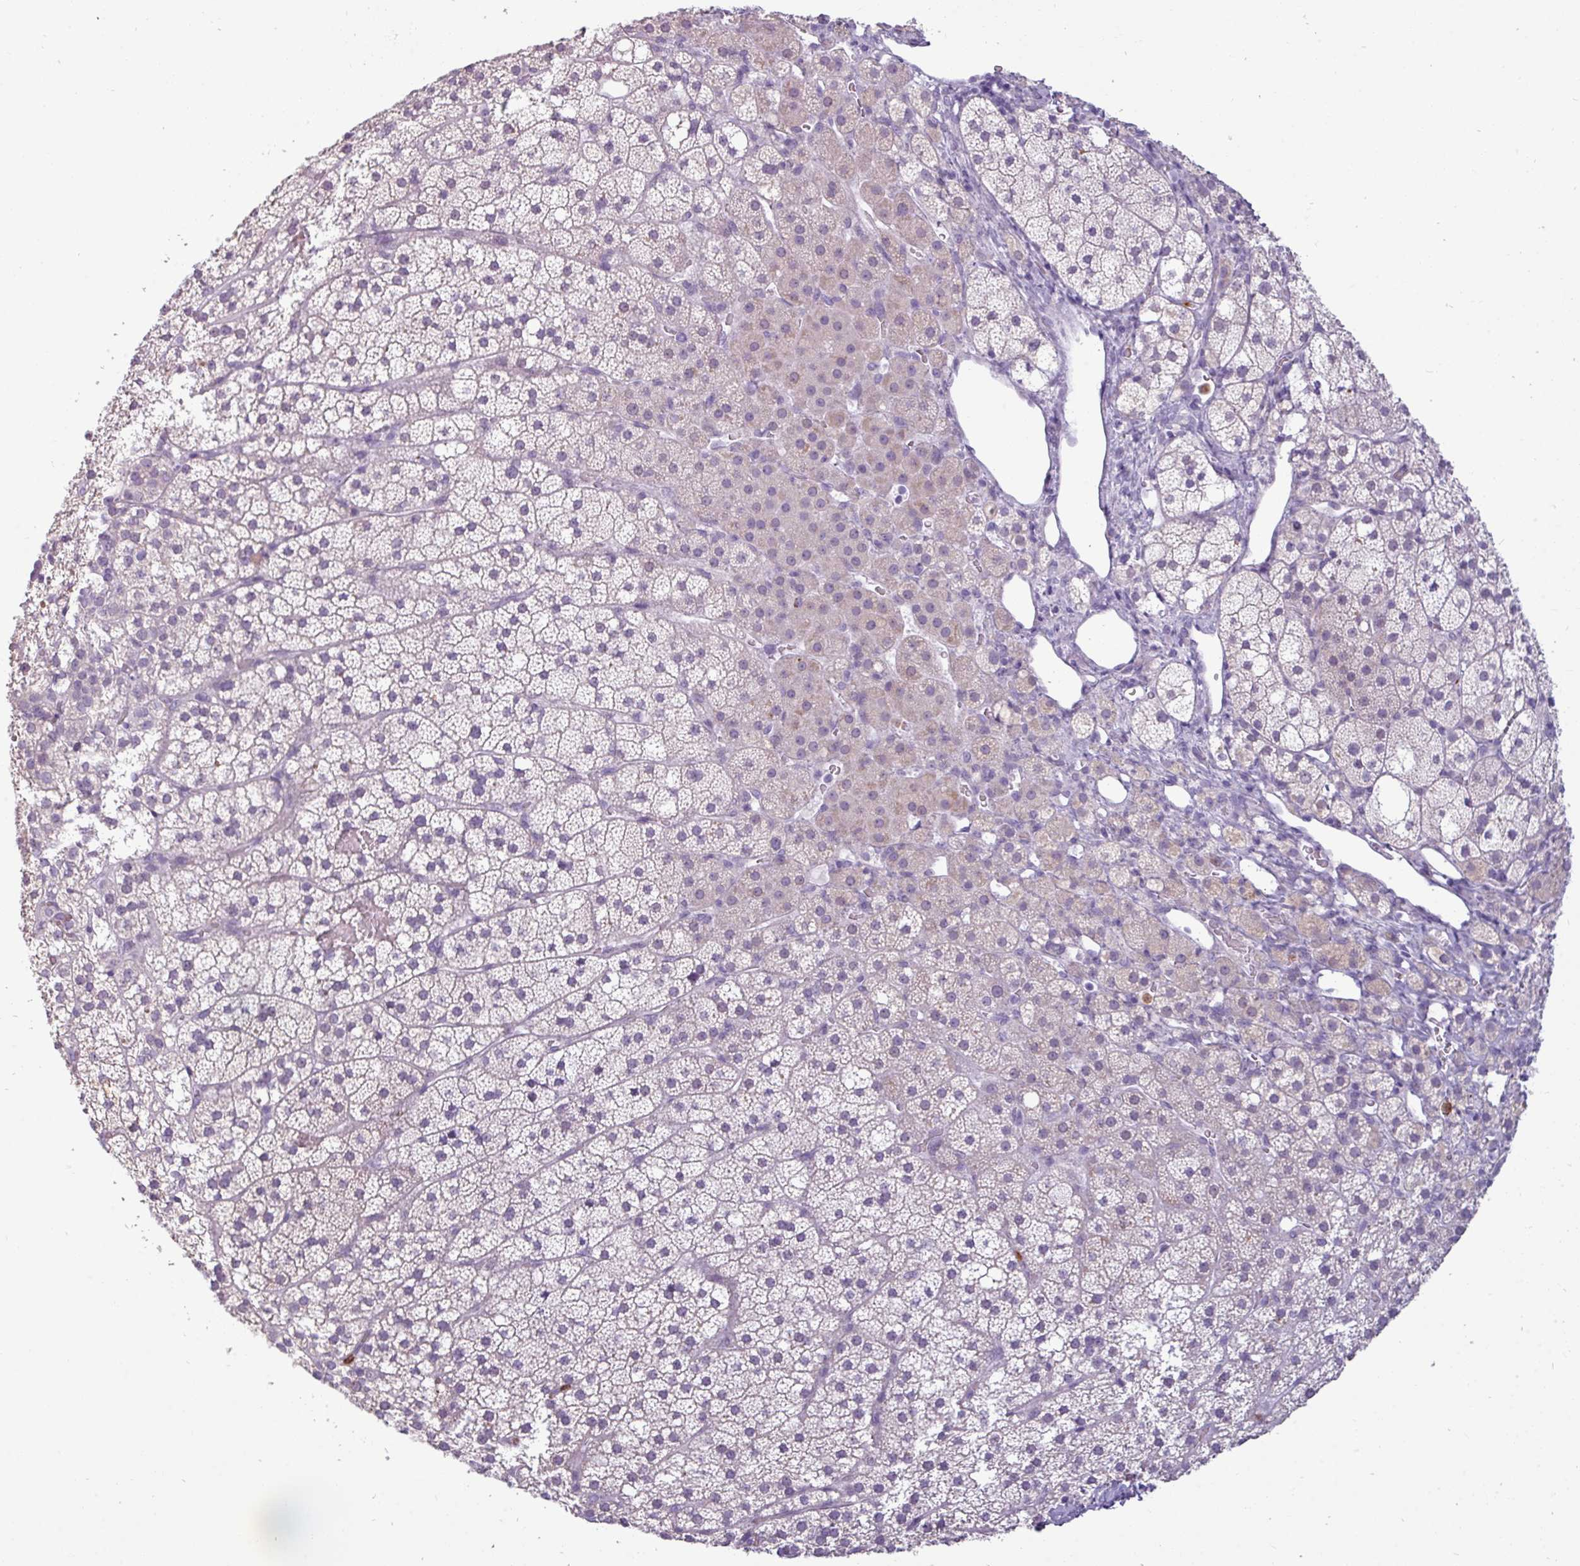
{"staining": {"intensity": "negative", "quantity": "none", "location": "none"}, "tissue": "adrenal gland", "cell_type": "Glandular cells", "image_type": "normal", "snomed": [{"axis": "morphology", "description": "Normal tissue, NOS"}, {"axis": "topography", "description": "Adrenal gland"}], "caption": "IHC photomicrograph of benign adrenal gland: human adrenal gland stained with DAB displays no significant protein expression in glandular cells.", "gene": "TRIM39", "patient": {"sex": "male", "age": 53}}